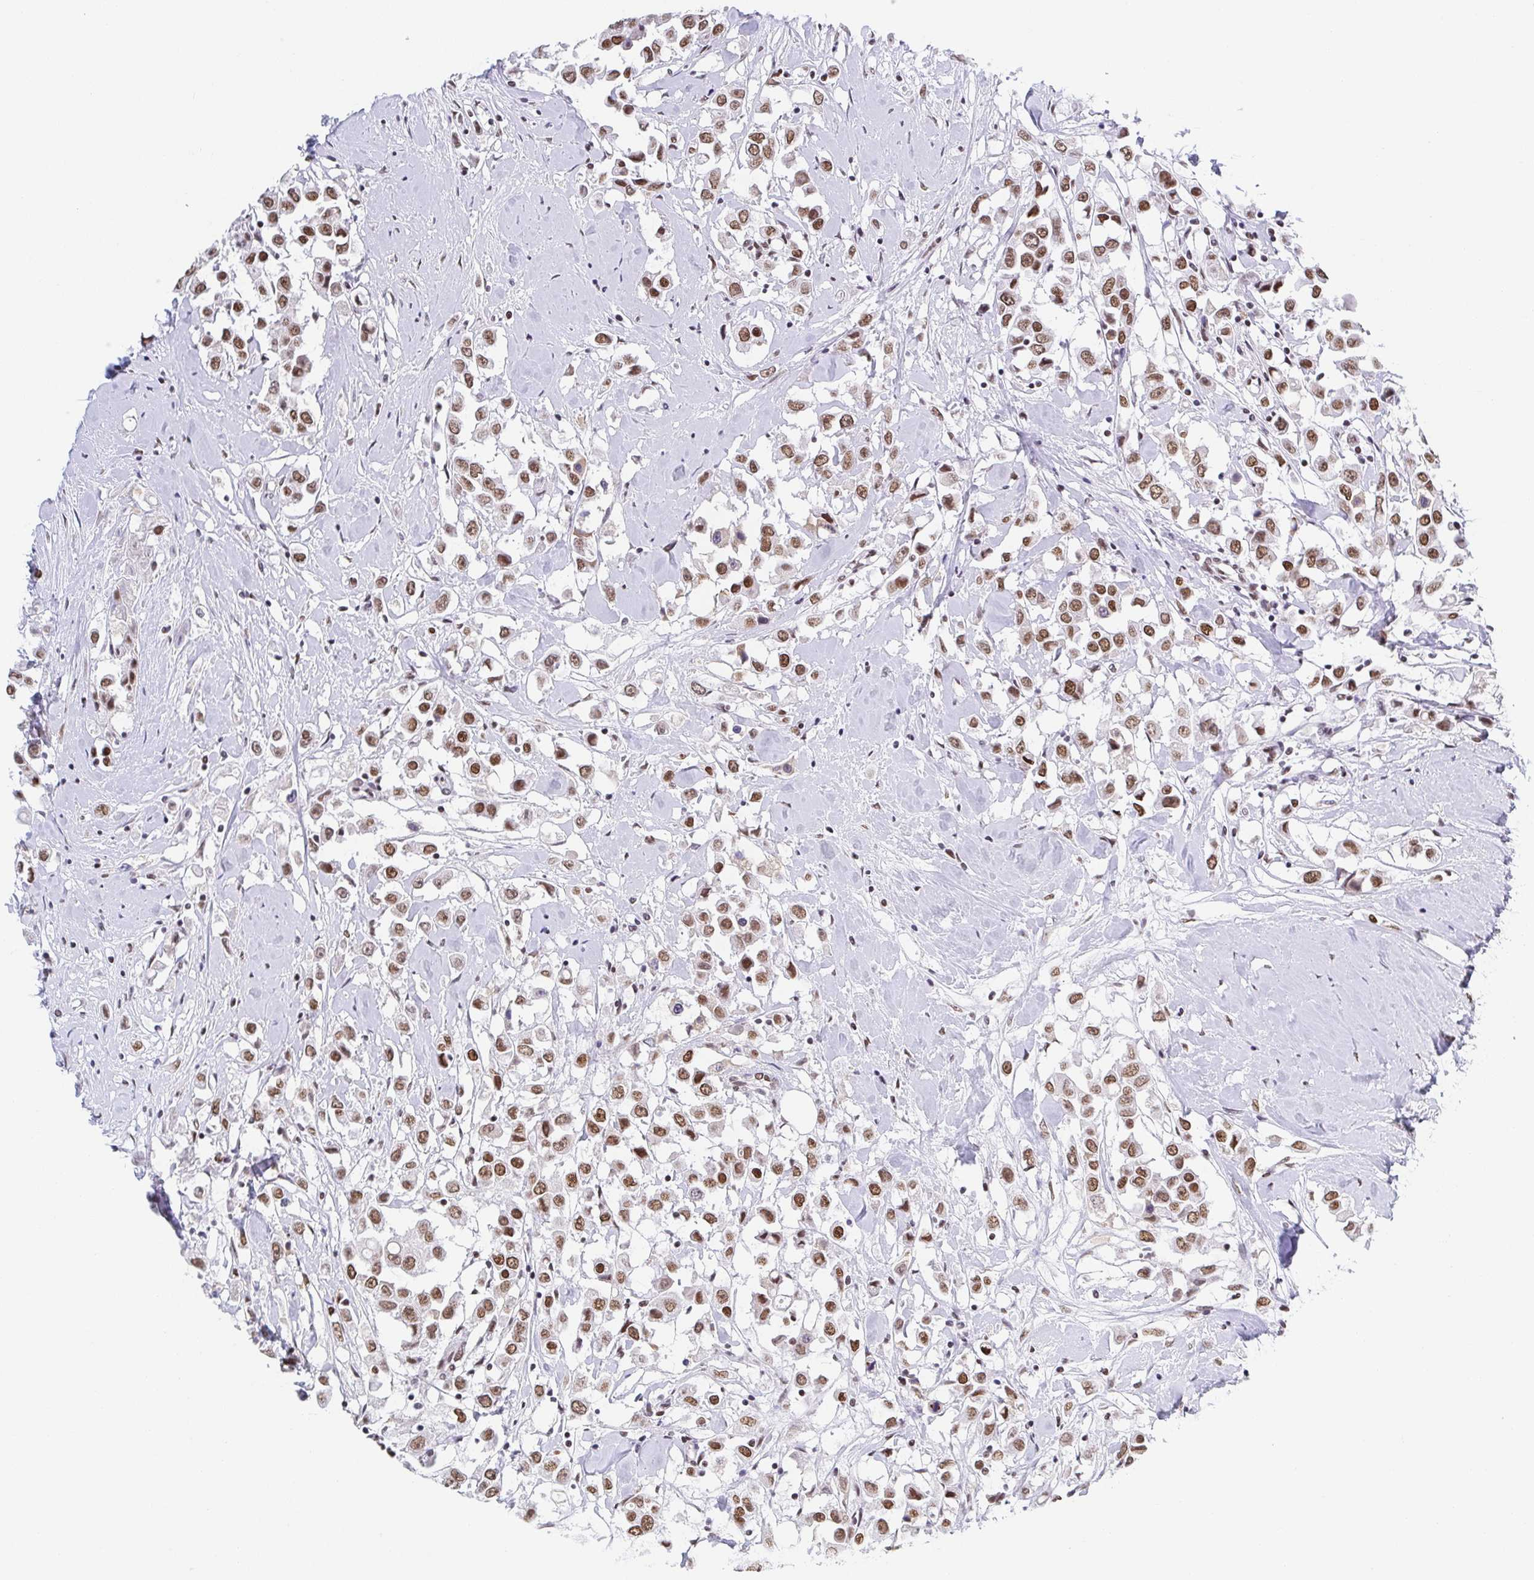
{"staining": {"intensity": "moderate", "quantity": ">75%", "location": "nuclear"}, "tissue": "breast cancer", "cell_type": "Tumor cells", "image_type": "cancer", "snomed": [{"axis": "morphology", "description": "Duct carcinoma"}, {"axis": "topography", "description": "Breast"}], "caption": "High-magnification brightfield microscopy of infiltrating ductal carcinoma (breast) stained with DAB (brown) and counterstained with hematoxylin (blue). tumor cells exhibit moderate nuclear staining is appreciated in about>75% of cells.", "gene": "SLC7A10", "patient": {"sex": "female", "age": 61}}